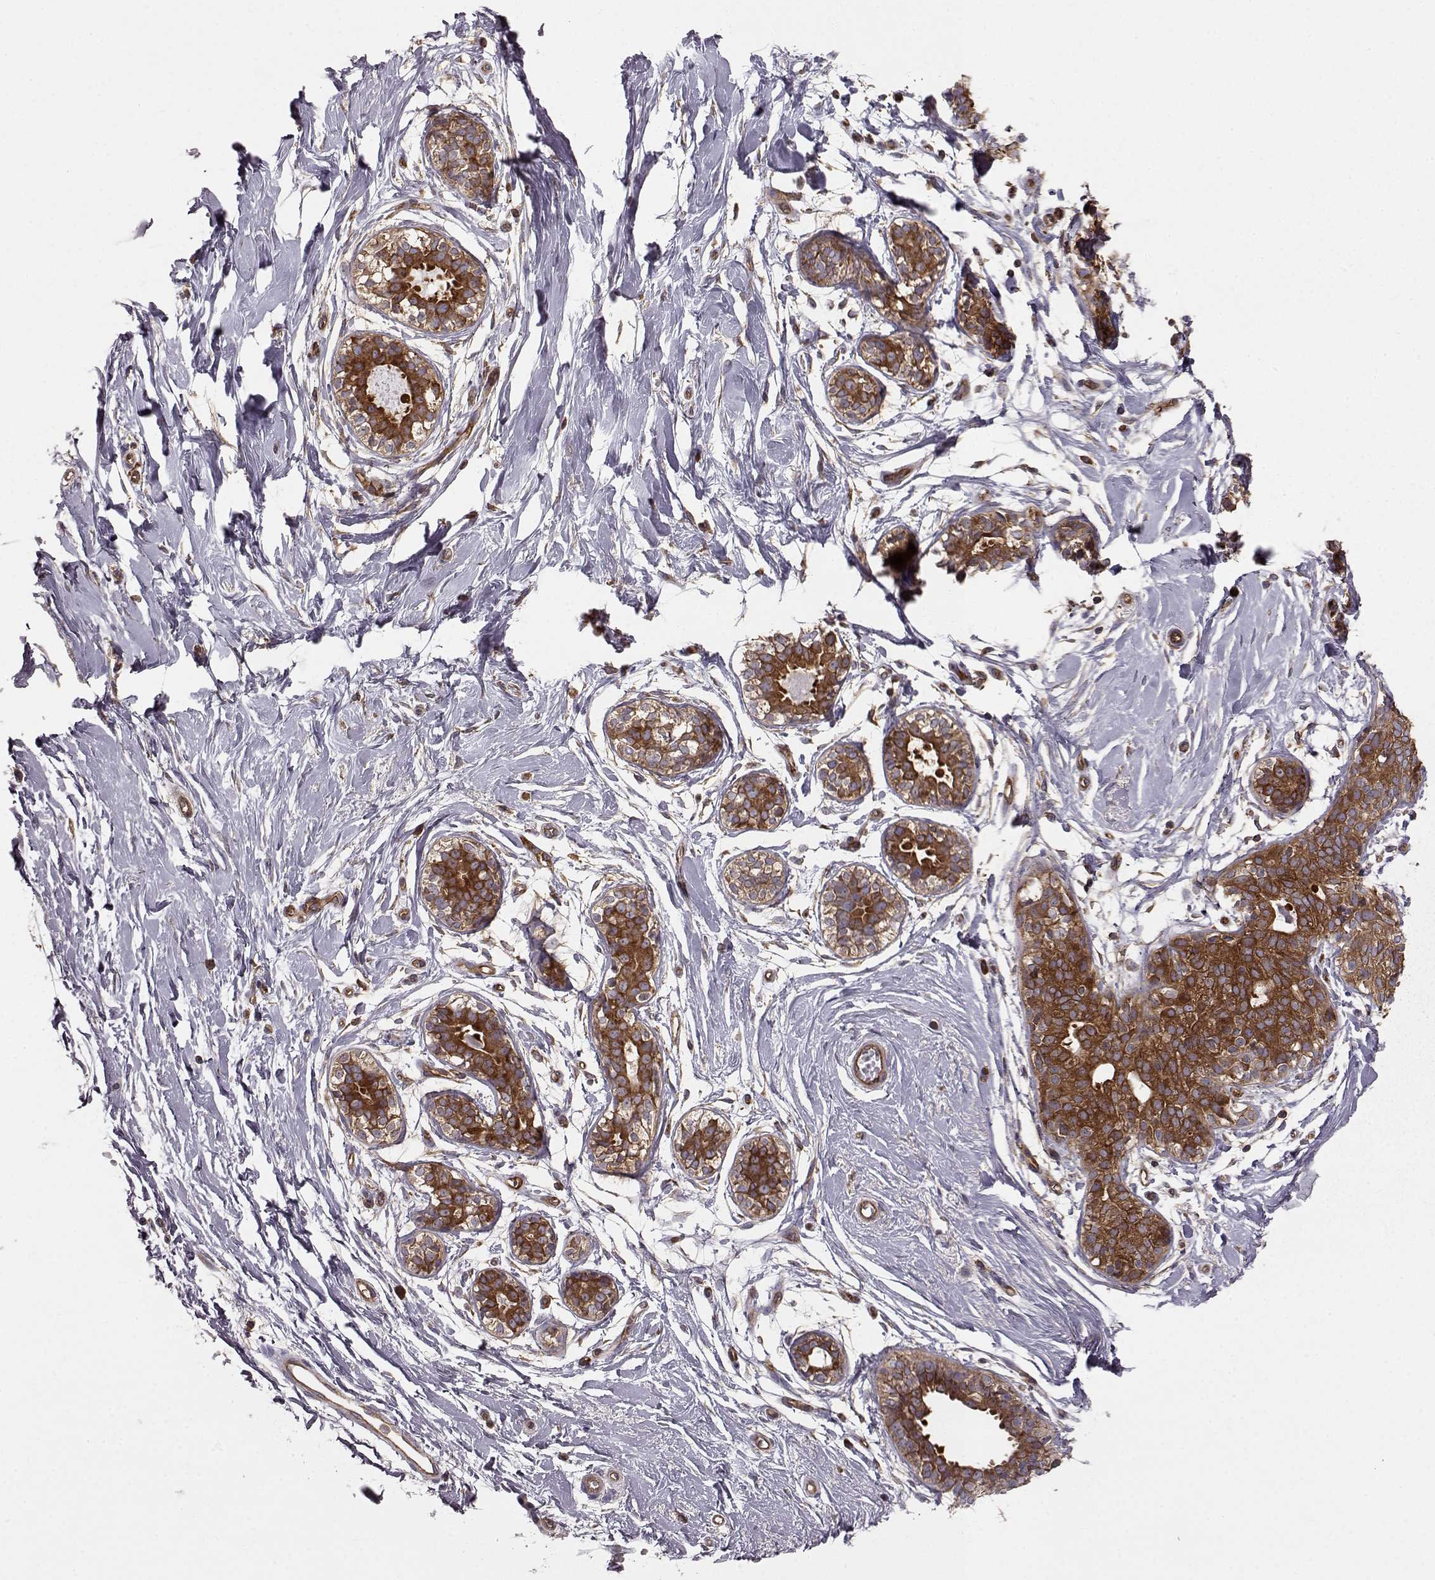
{"staining": {"intensity": "negative", "quantity": "none", "location": "none"}, "tissue": "breast", "cell_type": "Adipocytes", "image_type": "normal", "snomed": [{"axis": "morphology", "description": "Normal tissue, NOS"}, {"axis": "topography", "description": "Breast"}], "caption": "Immunohistochemistry micrograph of unremarkable breast: human breast stained with DAB exhibits no significant protein positivity in adipocytes. The staining was performed using DAB (3,3'-diaminobenzidine) to visualize the protein expression in brown, while the nuclei were stained in blue with hematoxylin (Magnification: 20x).", "gene": "RABGAP1", "patient": {"sex": "female", "age": 49}}